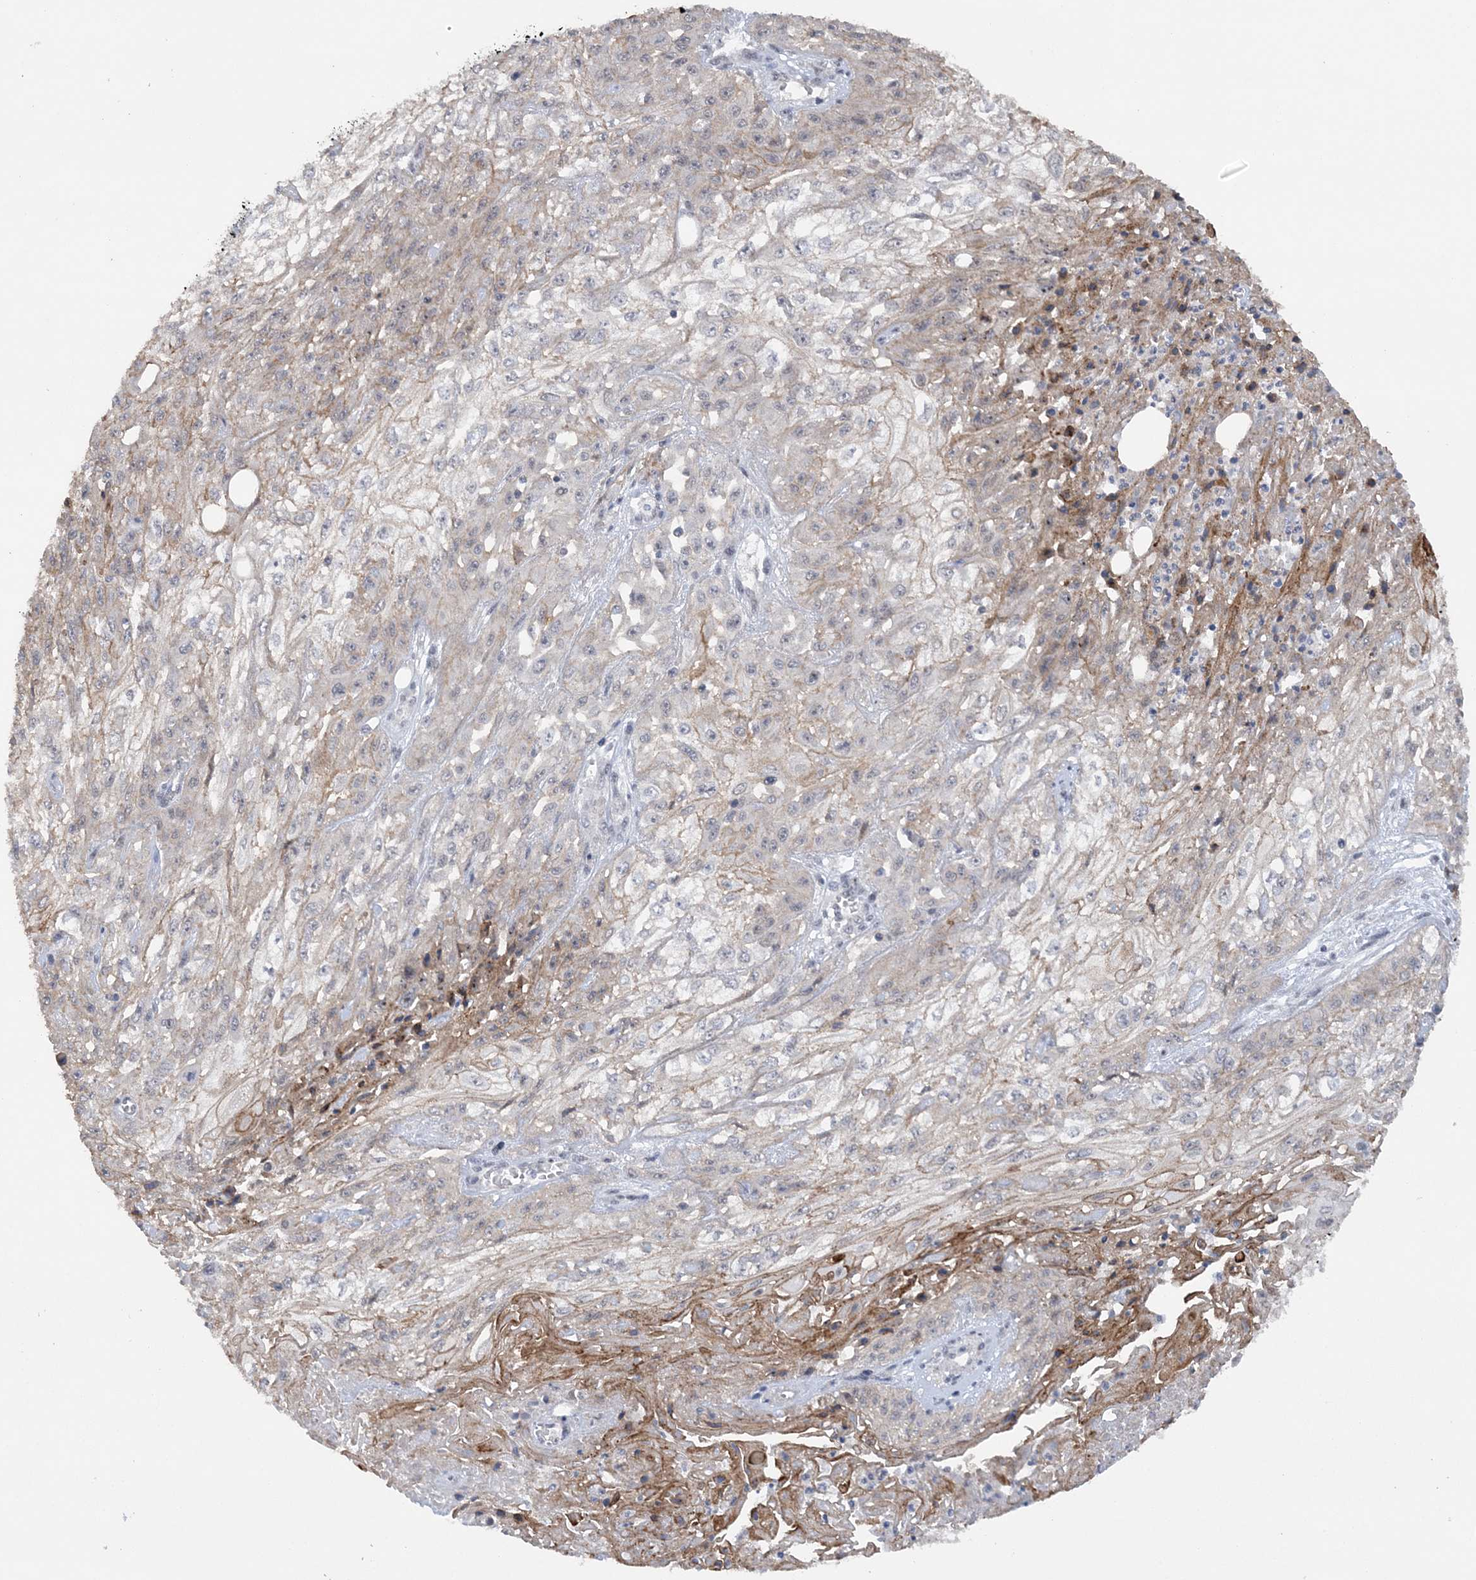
{"staining": {"intensity": "weak", "quantity": "<25%", "location": "cytoplasmic/membranous"}, "tissue": "skin cancer", "cell_type": "Tumor cells", "image_type": "cancer", "snomed": [{"axis": "morphology", "description": "Squamous cell carcinoma, NOS"}, {"axis": "morphology", "description": "Squamous cell carcinoma, metastatic, NOS"}, {"axis": "topography", "description": "Skin"}, {"axis": "topography", "description": "Lymph node"}], "caption": "A high-resolution micrograph shows immunohistochemistry (IHC) staining of skin squamous cell carcinoma, which displays no significant positivity in tumor cells.", "gene": "CCDC152", "patient": {"sex": "male", "age": 75}}